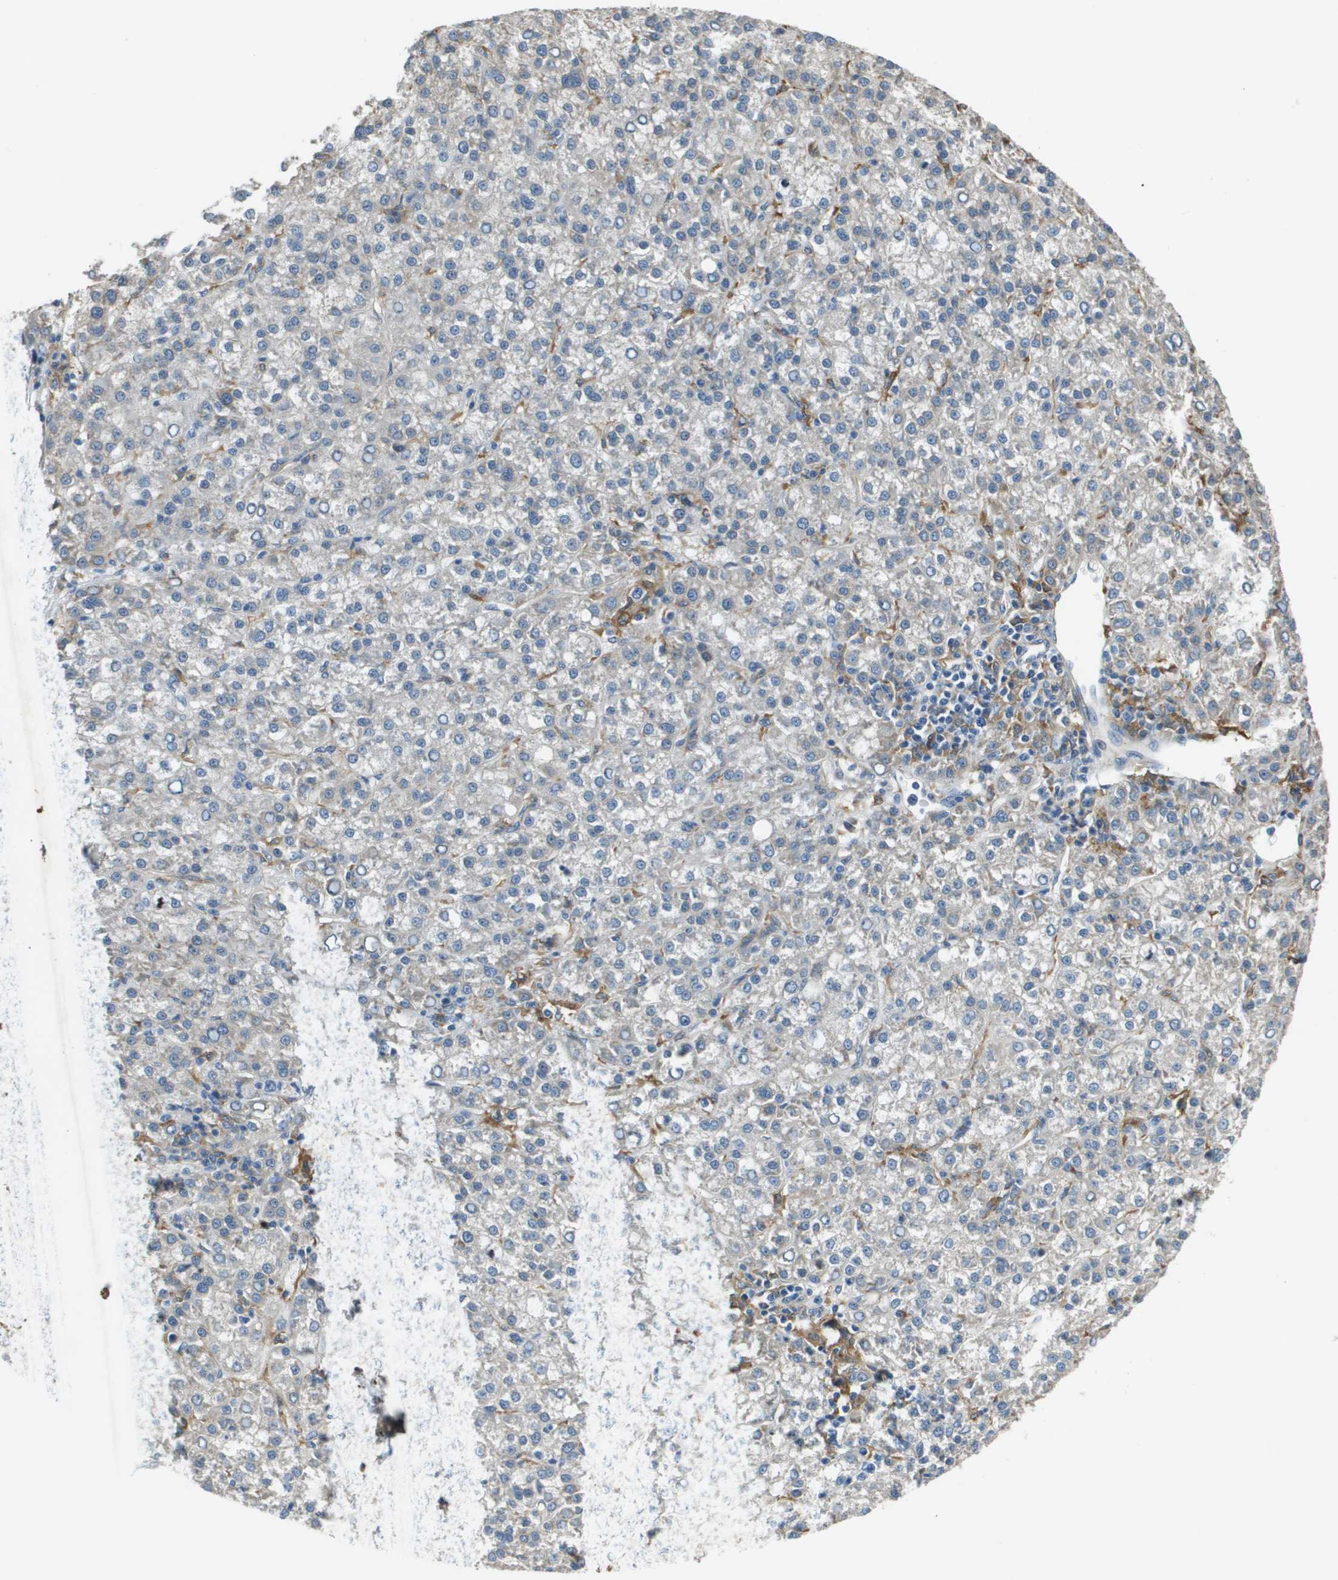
{"staining": {"intensity": "negative", "quantity": "none", "location": "none"}, "tissue": "liver cancer", "cell_type": "Tumor cells", "image_type": "cancer", "snomed": [{"axis": "morphology", "description": "Carcinoma, Hepatocellular, NOS"}, {"axis": "topography", "description": "Liver"}], "caption": "Immunohistochemical staining of human liver hepatocellular carcinoma reveals no significant staining in tumor cells.", "gene": "CORO1B", "patient": {"sex": "female", "age": 58}}